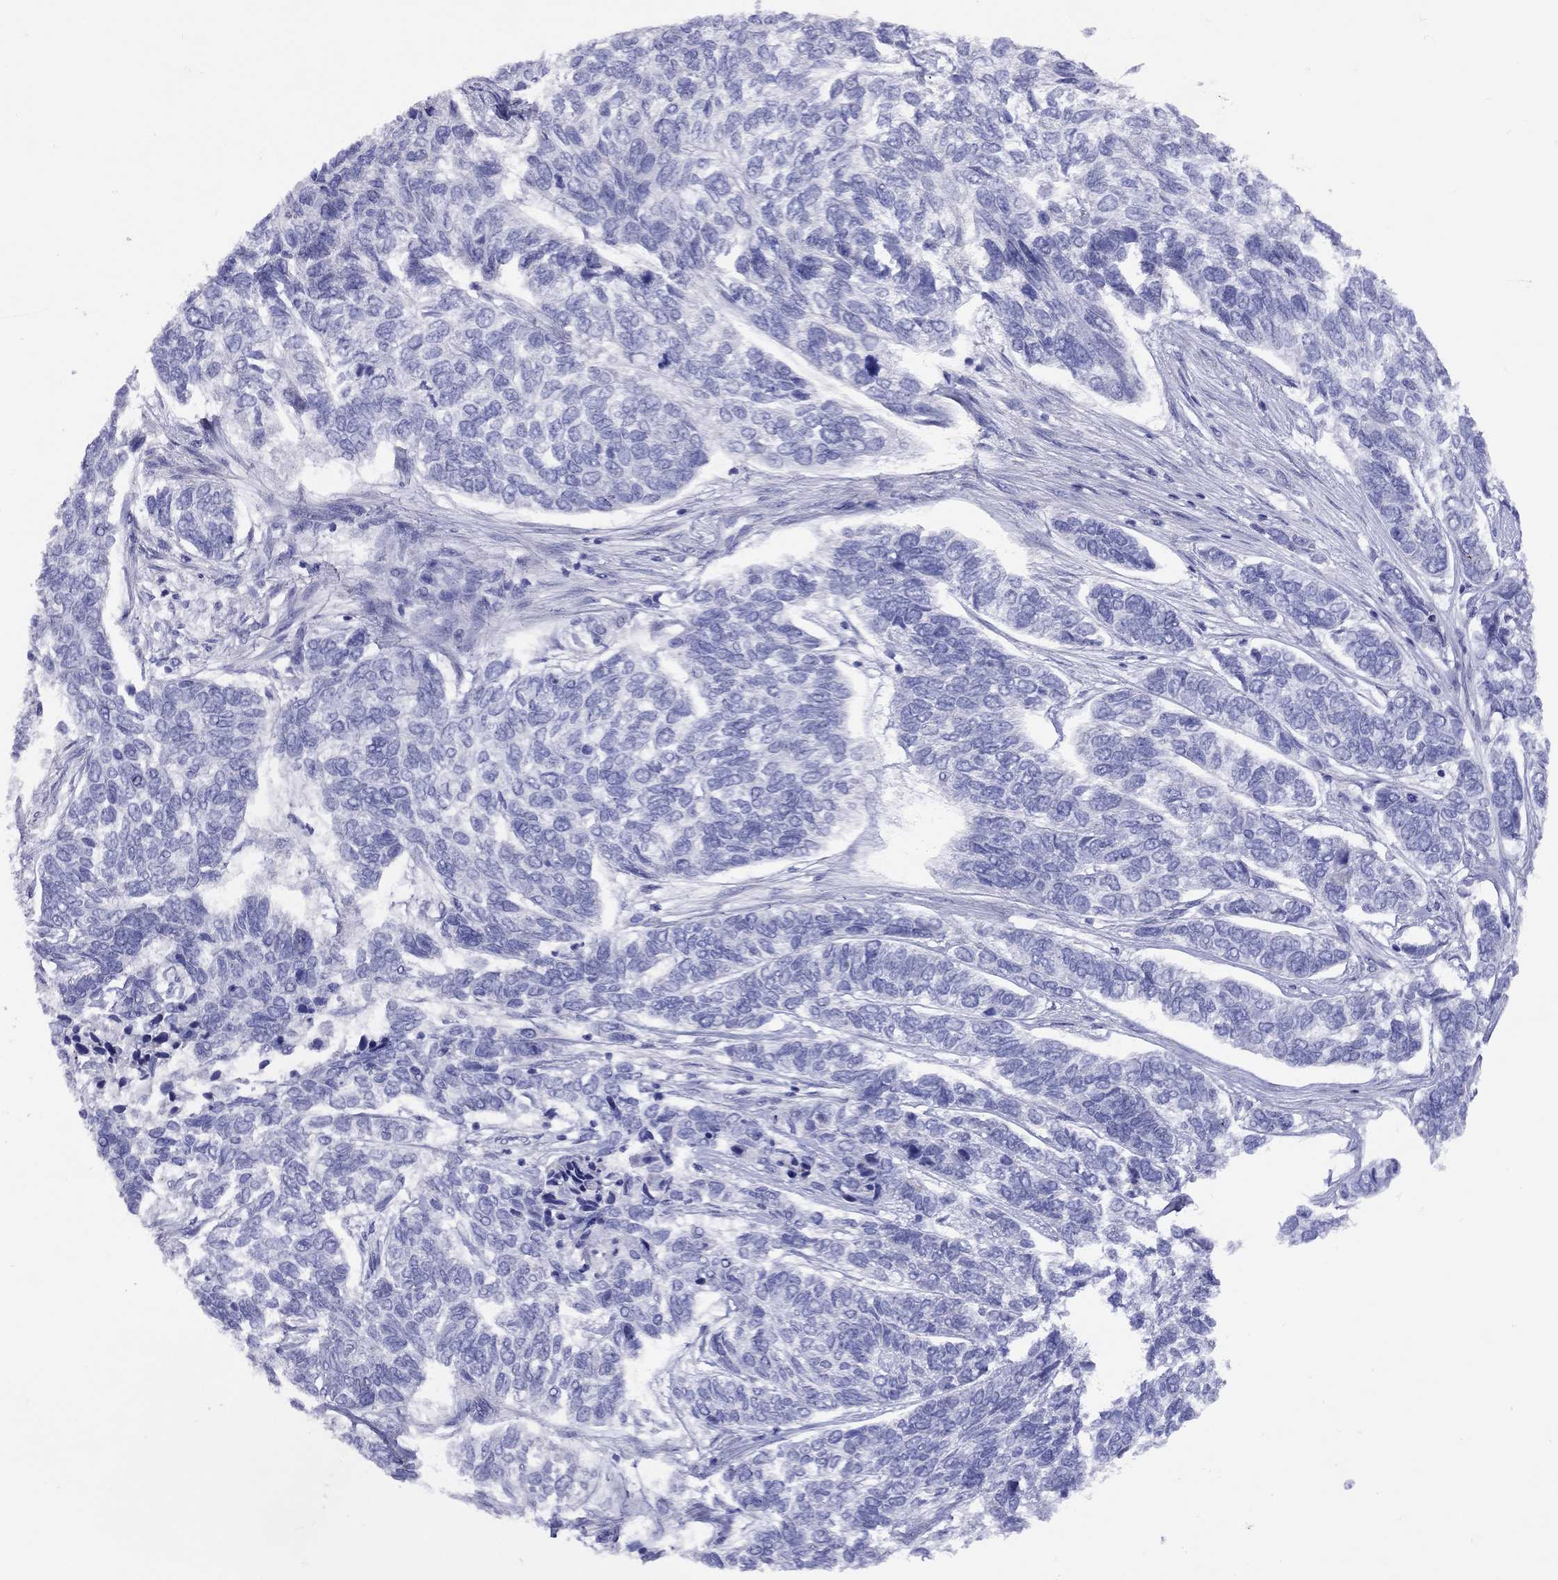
{"staining": {"intensity": "negative", "quantity": "none", "location": "none"}, "tissue": "skin cancer", "cell_type": "Tumor cells", "image_type": "cancer", "snomed": [{"axis": "morphology", "description": "Basal cell carcinoma"}, {"axis": "topography", "description": "Skin"}], "caption": "The histopathology image reveals no significant positivity in tumor cells of skin basal cell carcinoma. (DAB IHC visualized using brightfield microscopy, high magnification).", "gene": "SPINT4", "patient": {"sex": "female", "age": 65}}